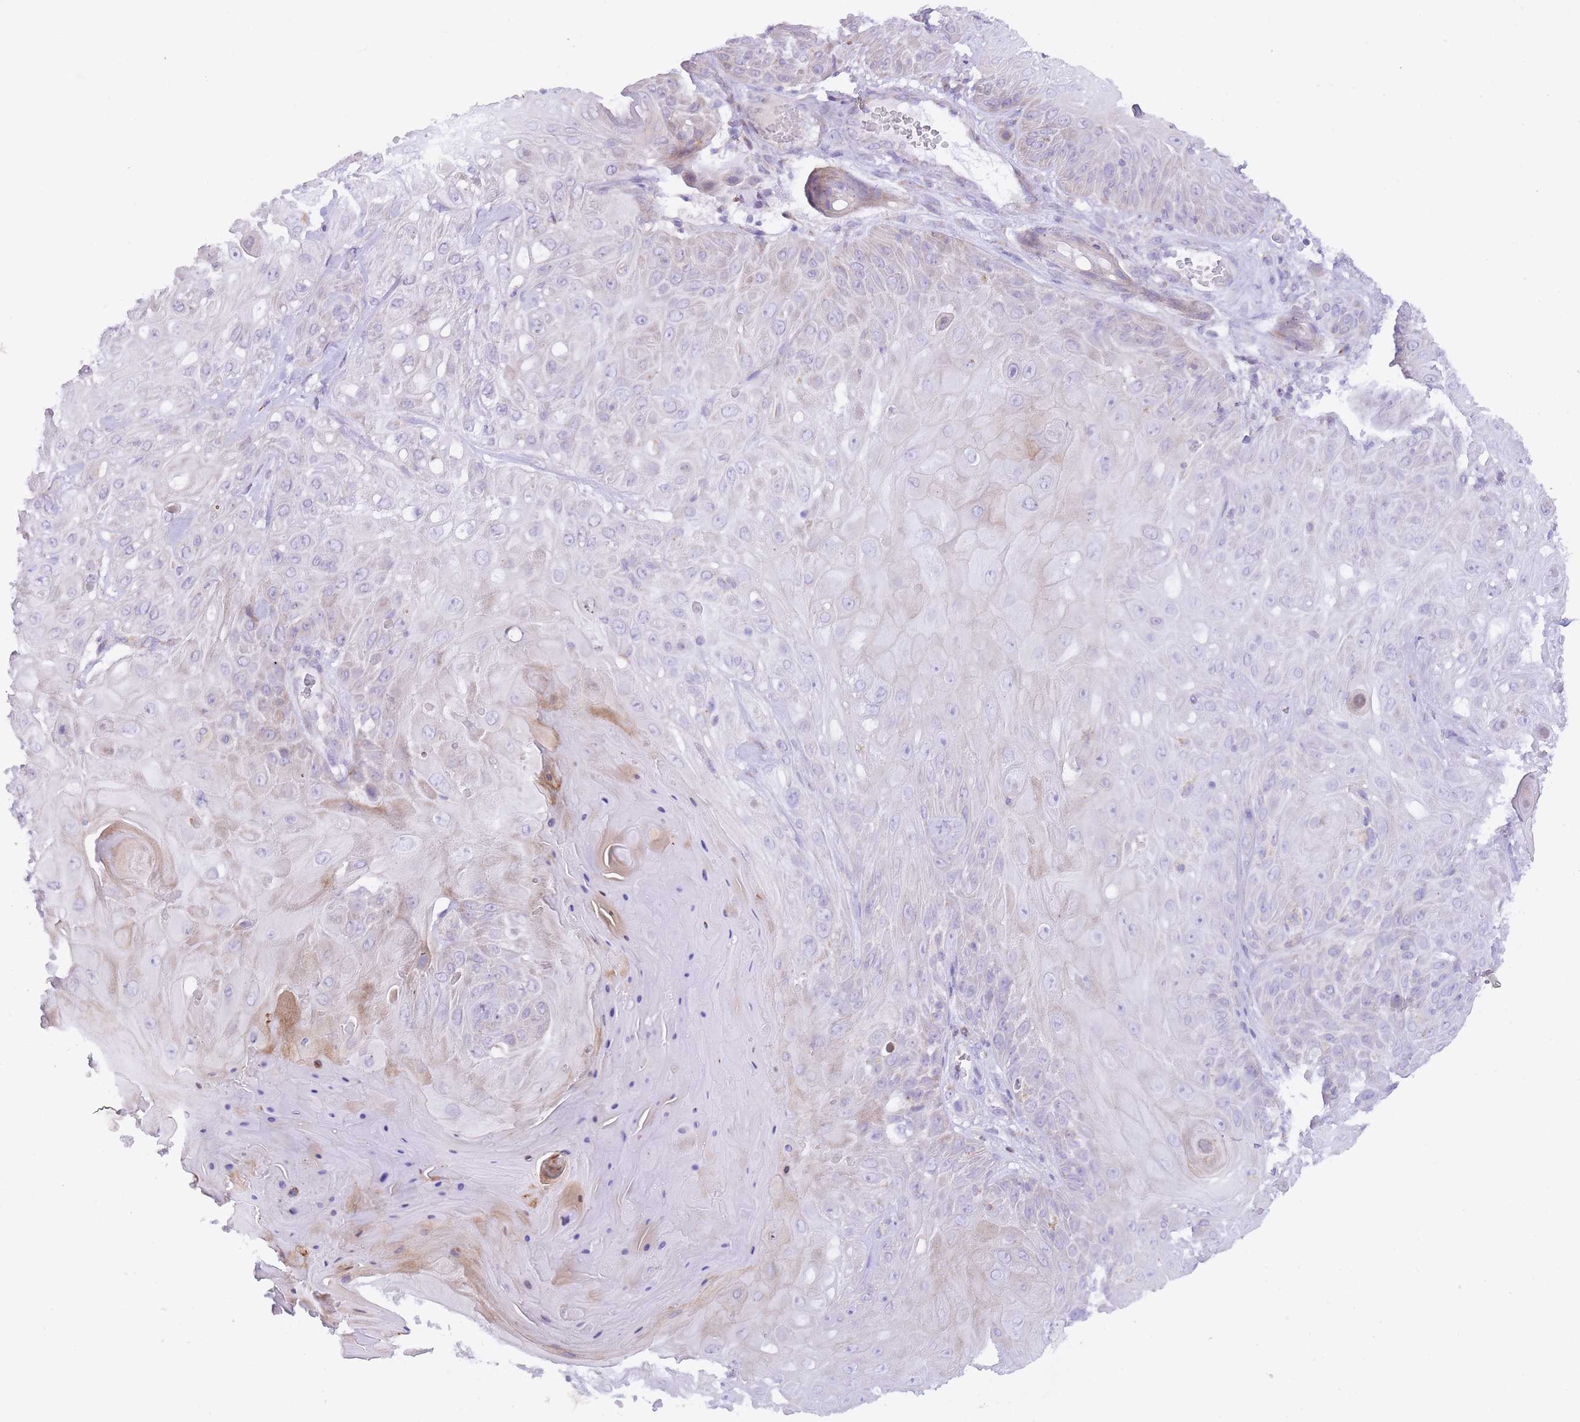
{"staining": {"intensity": "negative", "quantity": "none", "location": "none"}, "tissue": "skin cancer", "cell_type": "Tumor cells", "image_type": "cancer", "snomed": [{"axis": "morphology", "description": "Normal tissue, NOS"}, {"axis": "morphology", "description": "Squamous cell carcinoma, NOS"}, {"axis": "topography", "description": "Skin"}, {"axis": "topography", "description": "Cartilage tissue"}], "caption": "Skin cancer was stained to show a protein in brown. There is no significant staining in tumor cells.", "gene": "TOPAZ1", "patient": {"sex": "female", "age": 79}}